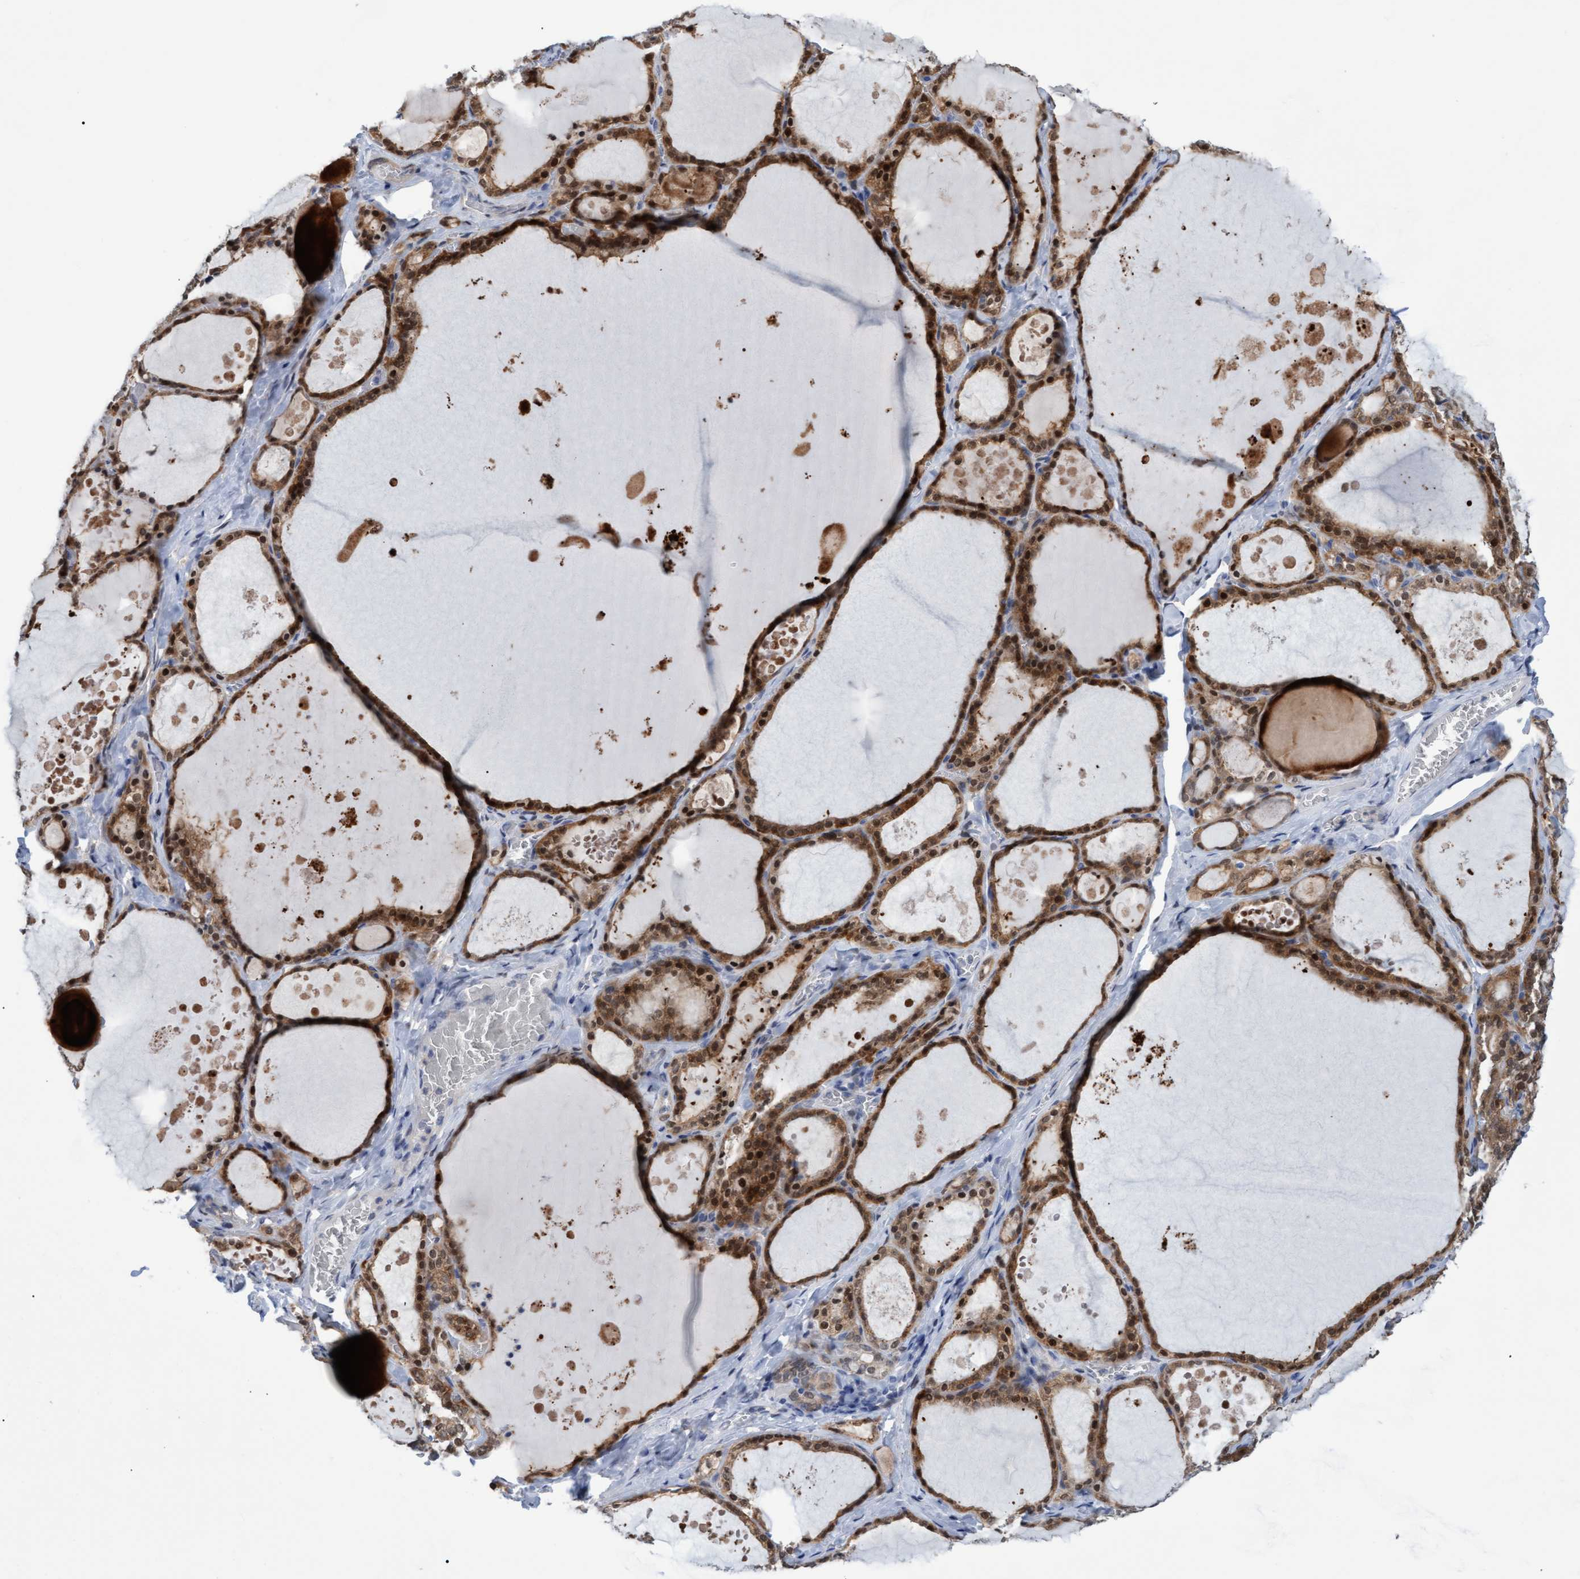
{"staining": {"intensity": "moderate", "quantity": ">75%", "location": "cytoplasmic/membranous,nuclear"}, "tissue": "thyroid gland", "cell_type": "Glandular cells", "image_type": "normal", "snomed": [{"axis": "morphology", "description": "Normal tissue, NOS"}, {"axis": "topography", "description": "Thyroid gland"}], "caption": "Immunohistochemical staining of unremarkable thyroid gland demonstrates >75% levels of moderate cytoplasmic/membranous,nuclear protein staining in approximately >75% of glandular cells.", "gene": "PINX1", "patient": {"sex": "male", "age": 56}}